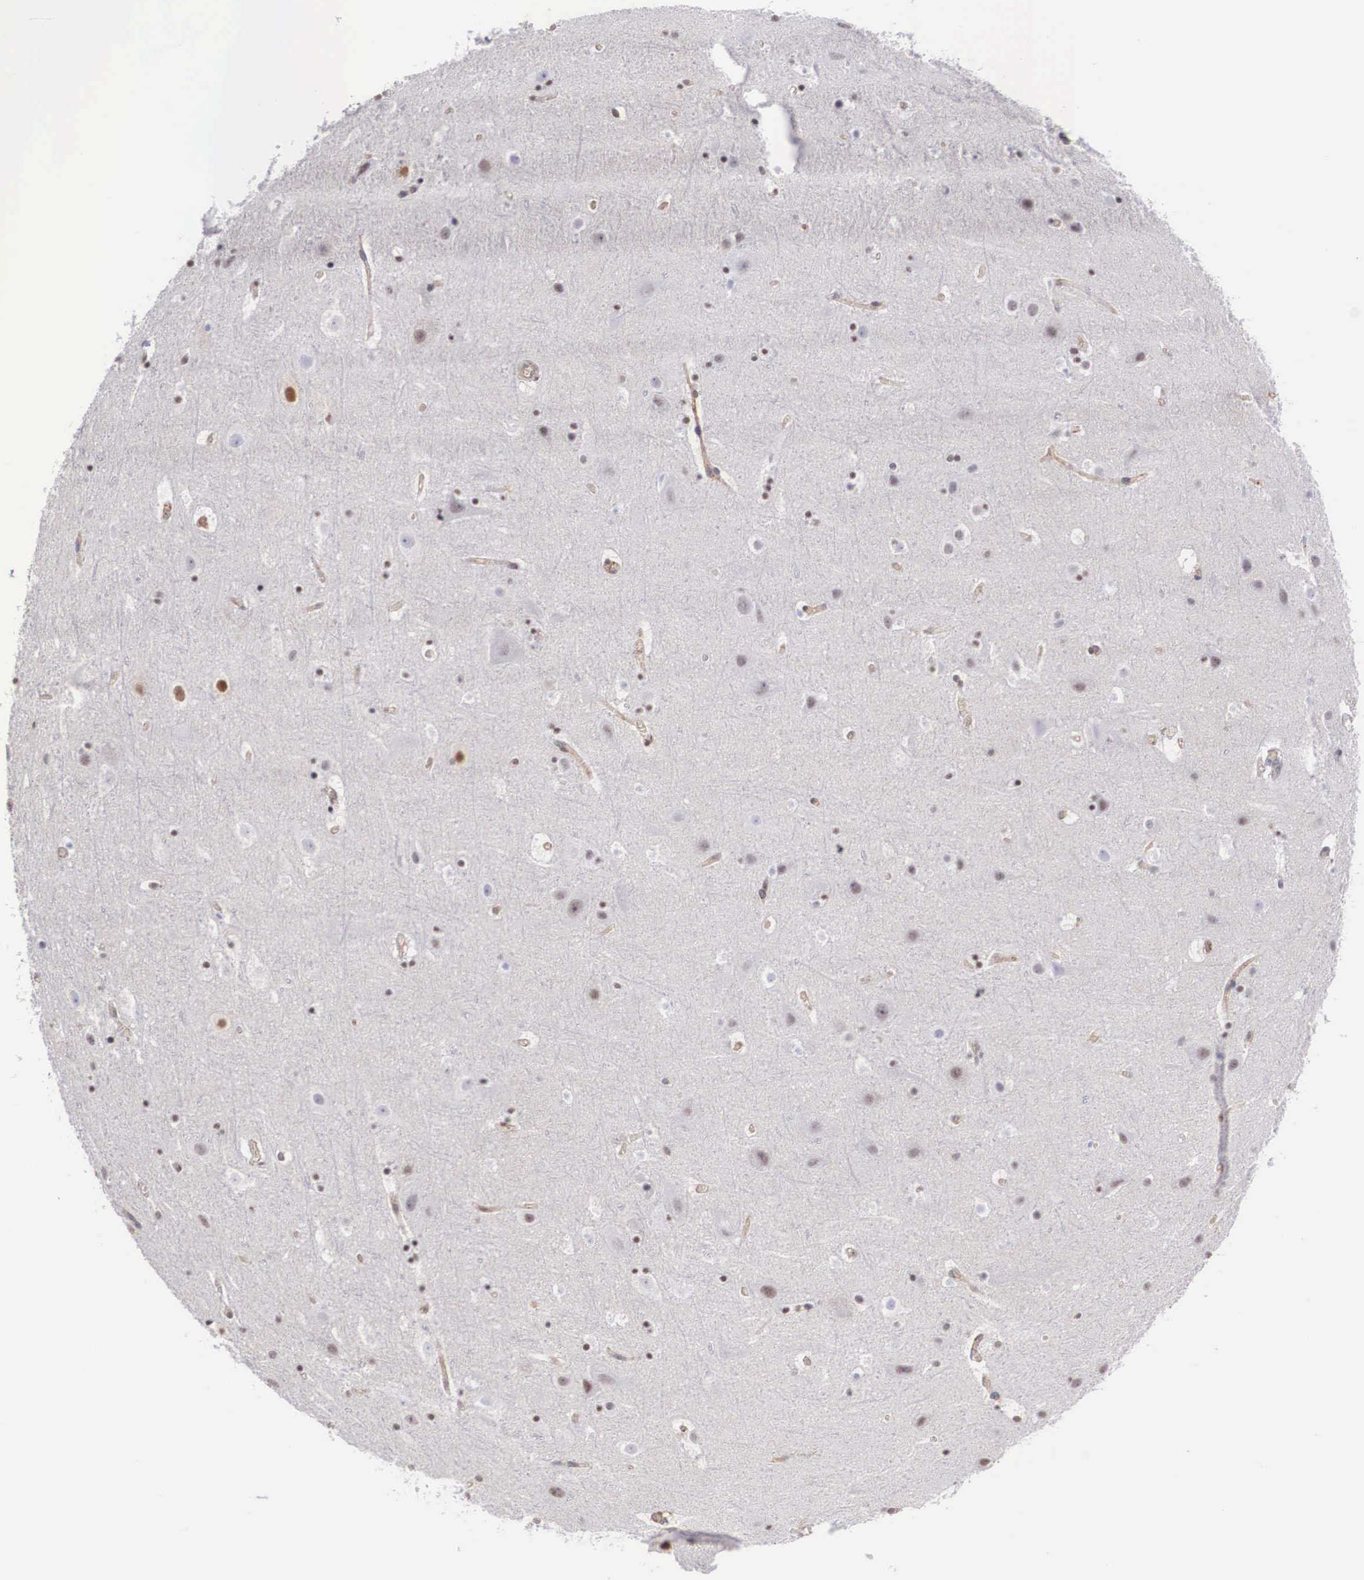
{"staining": {"intensity": "weak", "quantity": "25%-75%", "location": "cytoplasmic/membranous"}, "tissue": "cerebral cortex", "cell_type": "Endothelial cells", "image_type": "normal", "snomed": [{"axis": "morphology", "description": "Normal tissue, NOS"}, {"axis": "topography", "description": "Cerebral cortex"}], "caption": "Immunohistochemical staining of normal human cerebral cortex displays weak cytoplasmic/membranous protein staining in approximately 25%-75% of endothelial cells.", "gene": "NR4A2", "patient": {"sex": "male", "age": 45}}